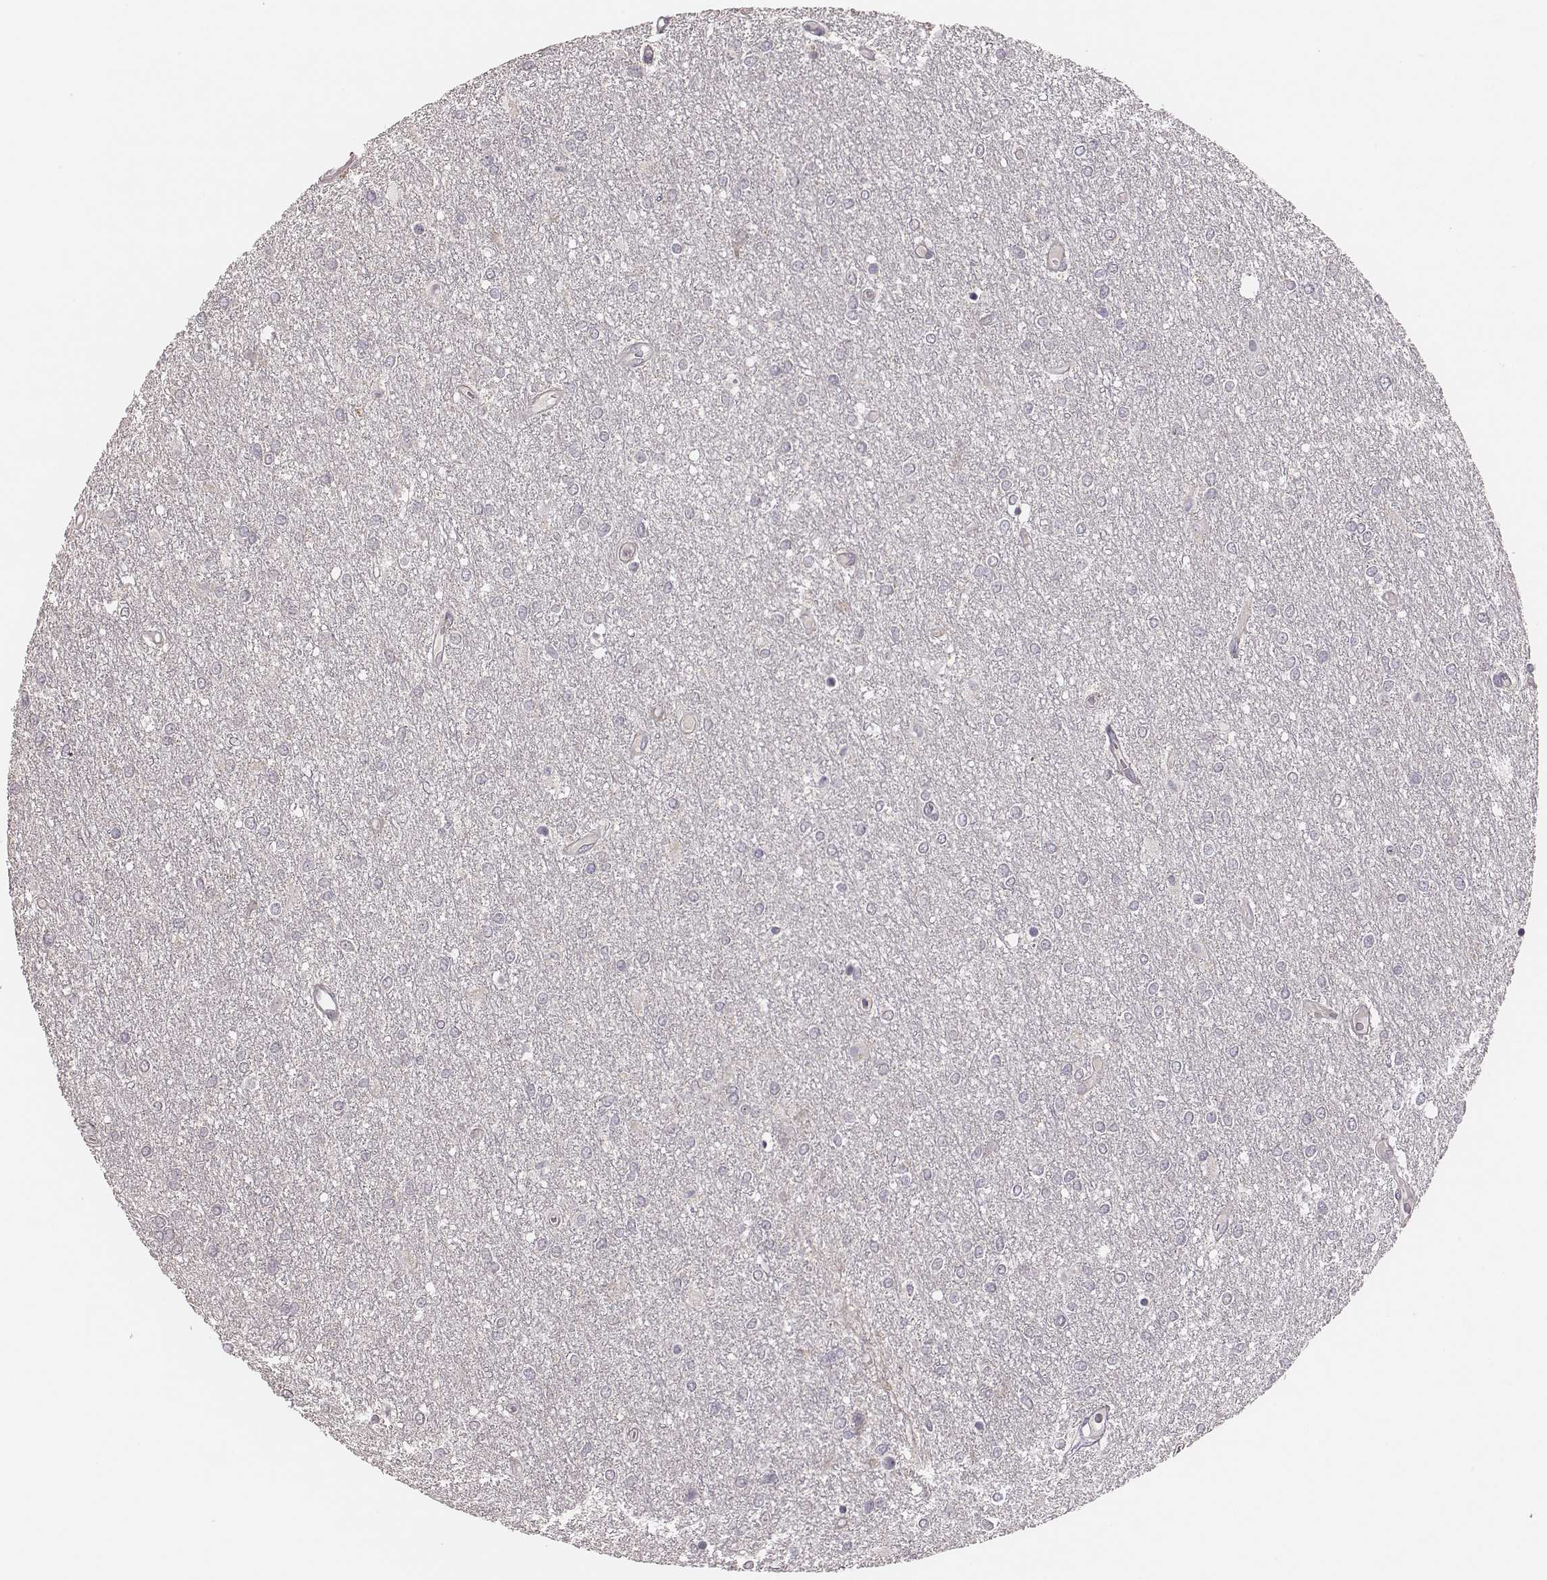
{"staining": {"intensity": "negative", "quantity": "none", "location": "none"}, "tissue": "glioma", "cell_type": "Tumor cells", "image_type": "cancer", "snomed": [{"axis": "morphology", "description": "Glioma, malignant, High grade"}, {"axis": "topography", "description": "Brain"}], "caption": "Immunohistochemistry (IHC) of high-grade glioma (malignant) displays no staining in tumor cells.", "gene": "HAVCR1", "patient": {"sex": "female", "age": 61}}